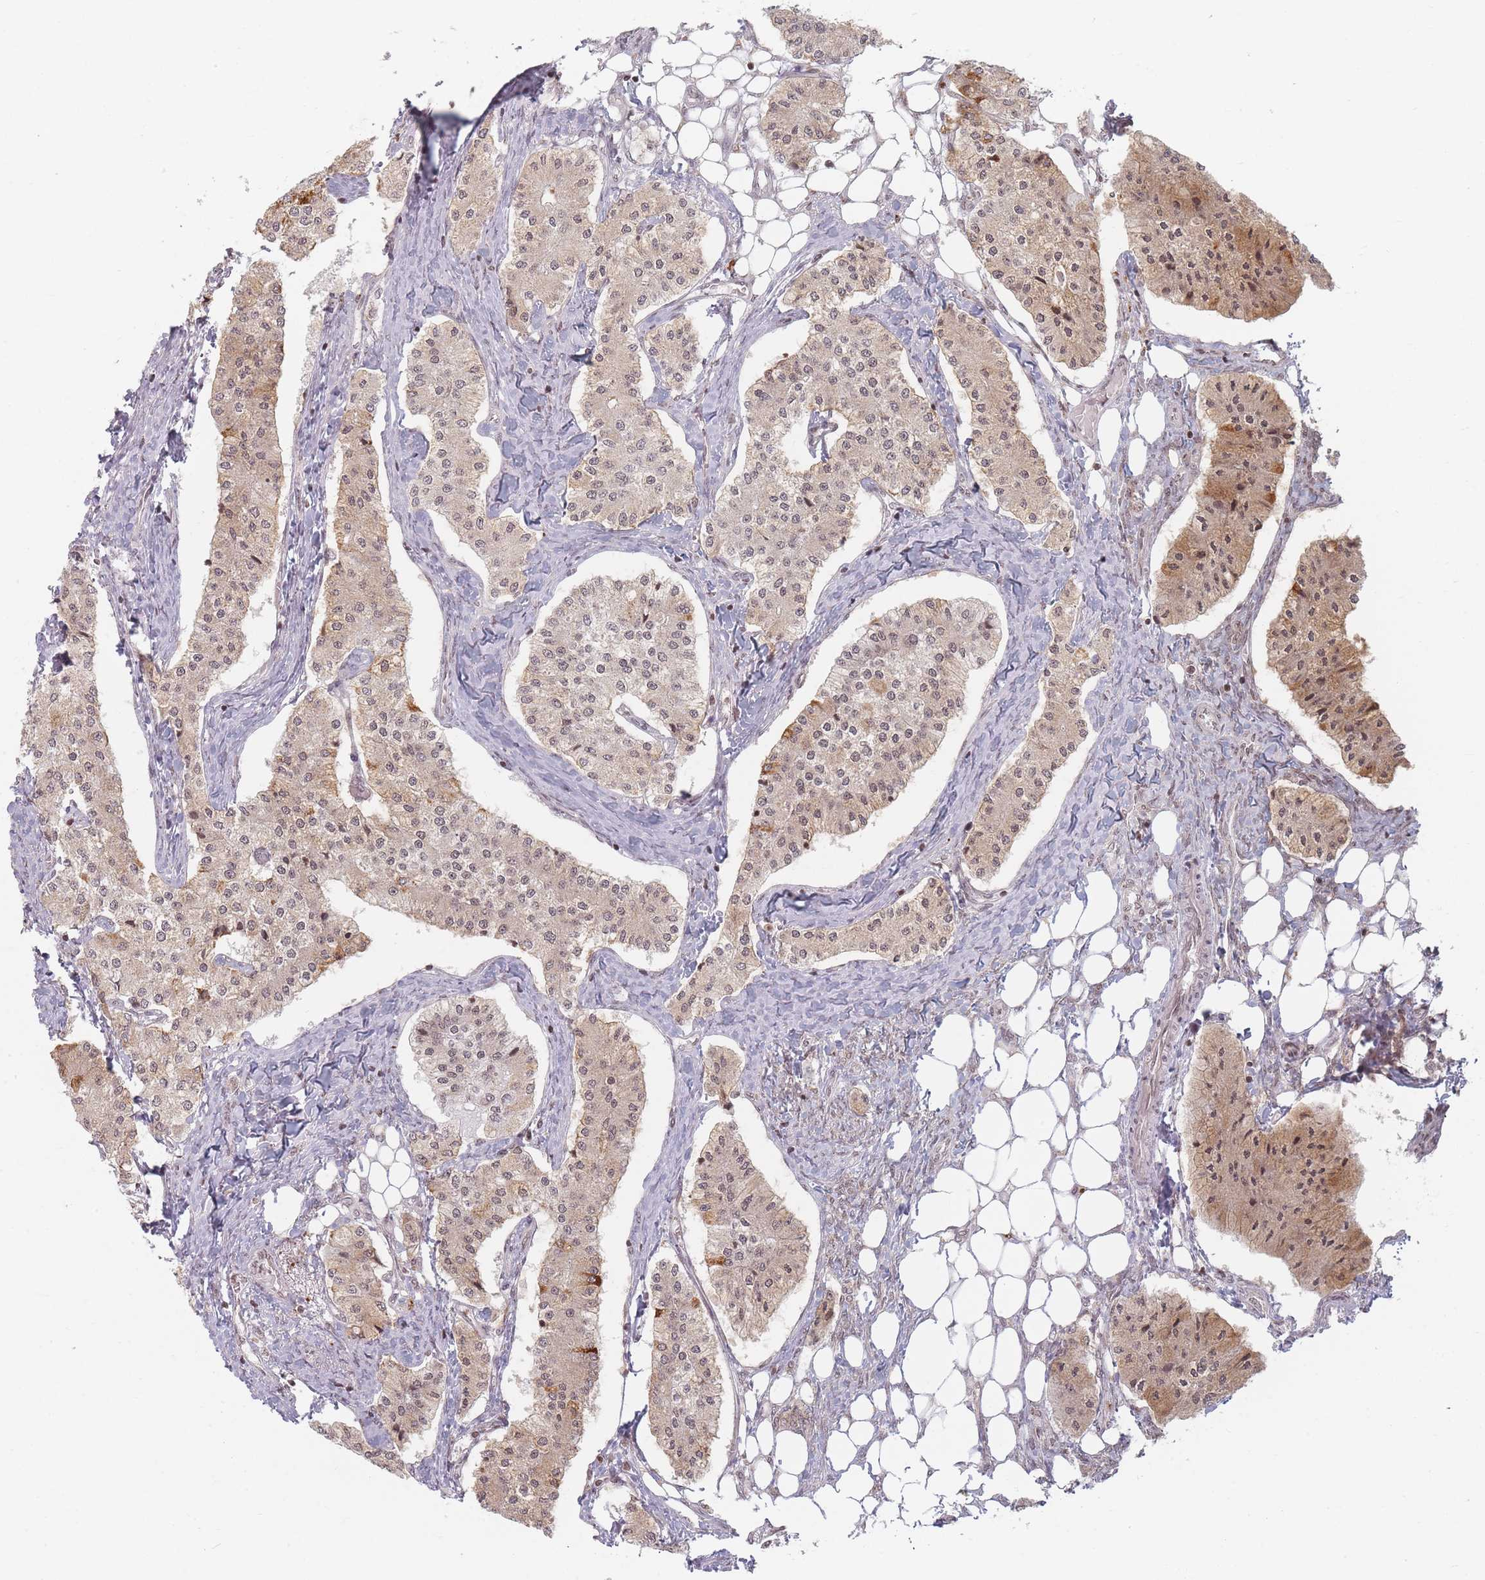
{"staining": {"intensity": "moderate", "quantity": ">75%", "location": "cytoplasmic/membranous,nuclear"}, "tissue": "carcinoid", "cell_type": "Tumor cells", "image_type": "cancer", "snomed": [{"axis": "morphology", "description": "Carcinoid, malignant, NOS"}, {"axis": "topography", "description": "Colon"}], "caption": "A medium amount of moderate cytoplasmic/membranous and nuclear expression is identified in approximately >75% of tumor cells in malignant carcinoid tissue.", "gene": "SPATA45", "patient": {"sex": "female", "age": 52}}